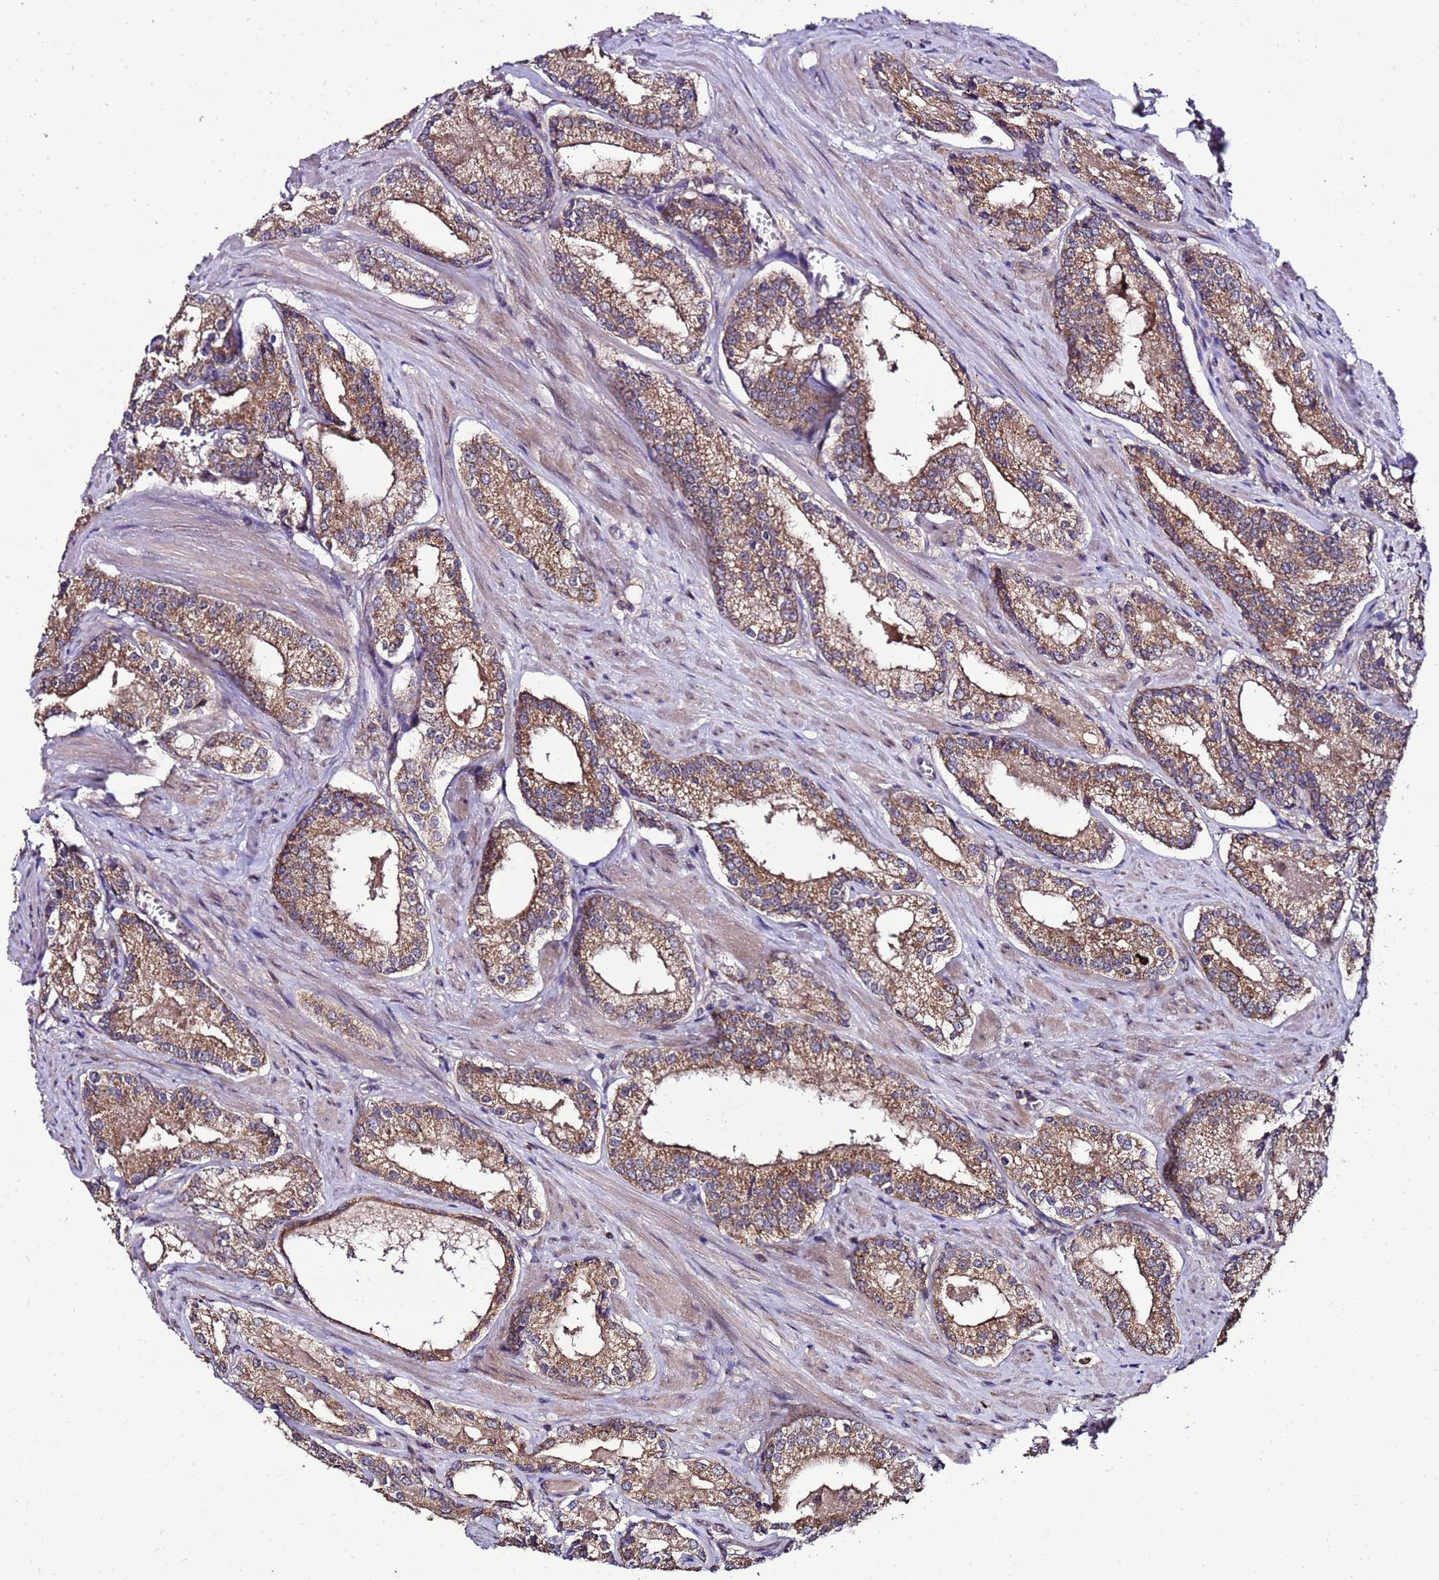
{"staining": {"intensity": "moderate", "quantity": ">75%", "location": "cytoplasmic/membranous"}, "tissue": "prostate cancer", "cell_type": "Tumor cells", "image_type": "cancer", "snomed": [{"axis": "morphology", "description": "Adenocarcinoma, Low grade"}, {"axis": "topography", "description": "Prostate"}], "caption": "Immunohistochemical staining of human prostate cancer exhibits medium levels of moderate cytoplasmic/membranous staining in approximately >75% of tumor cells.", "gene": "ZNF329", "patient": {"sex": "male", "age": 54}}